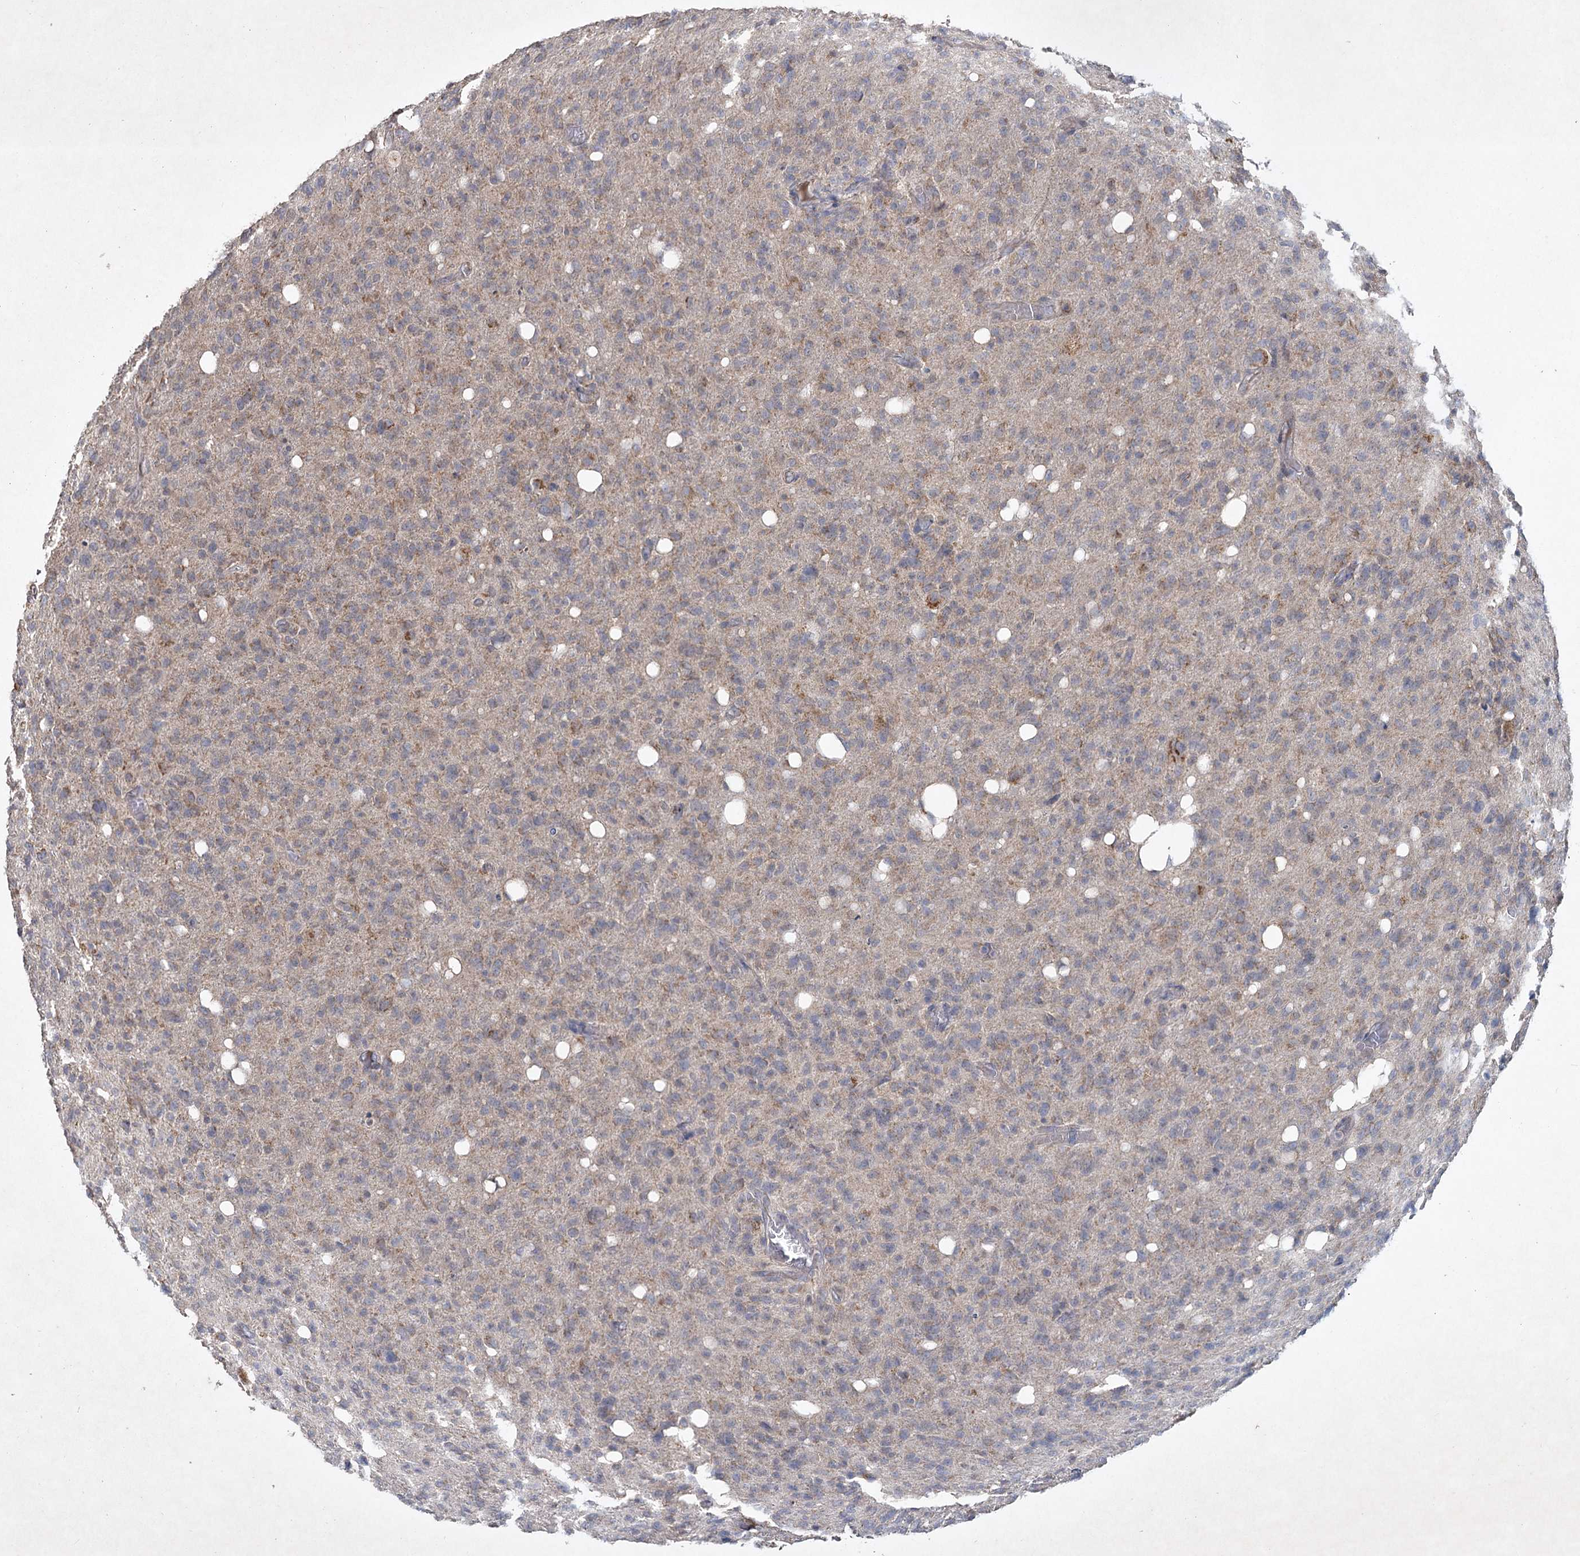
{"staining": {"intensity": "weak", "quantity": "25%-75%", "location": "cytoplasmic/membranous"}, "tissue": "glioma", "cell_type": "Tumor cells", "image_type": "cancer", "snomed": [{"axis": "morphology", "description": "Glioma, malignant, High grade"}, {"axis": "topography", "description": "Brain"}], "caption": "Weak cytoplasmic/membranous expression for a protein is present in approximately 25%-75% of tumor cells of malignant glioma (high-grade) using IHC.", "gene": "MRPL44", "patient": {"sex": "female", "age": 57}}